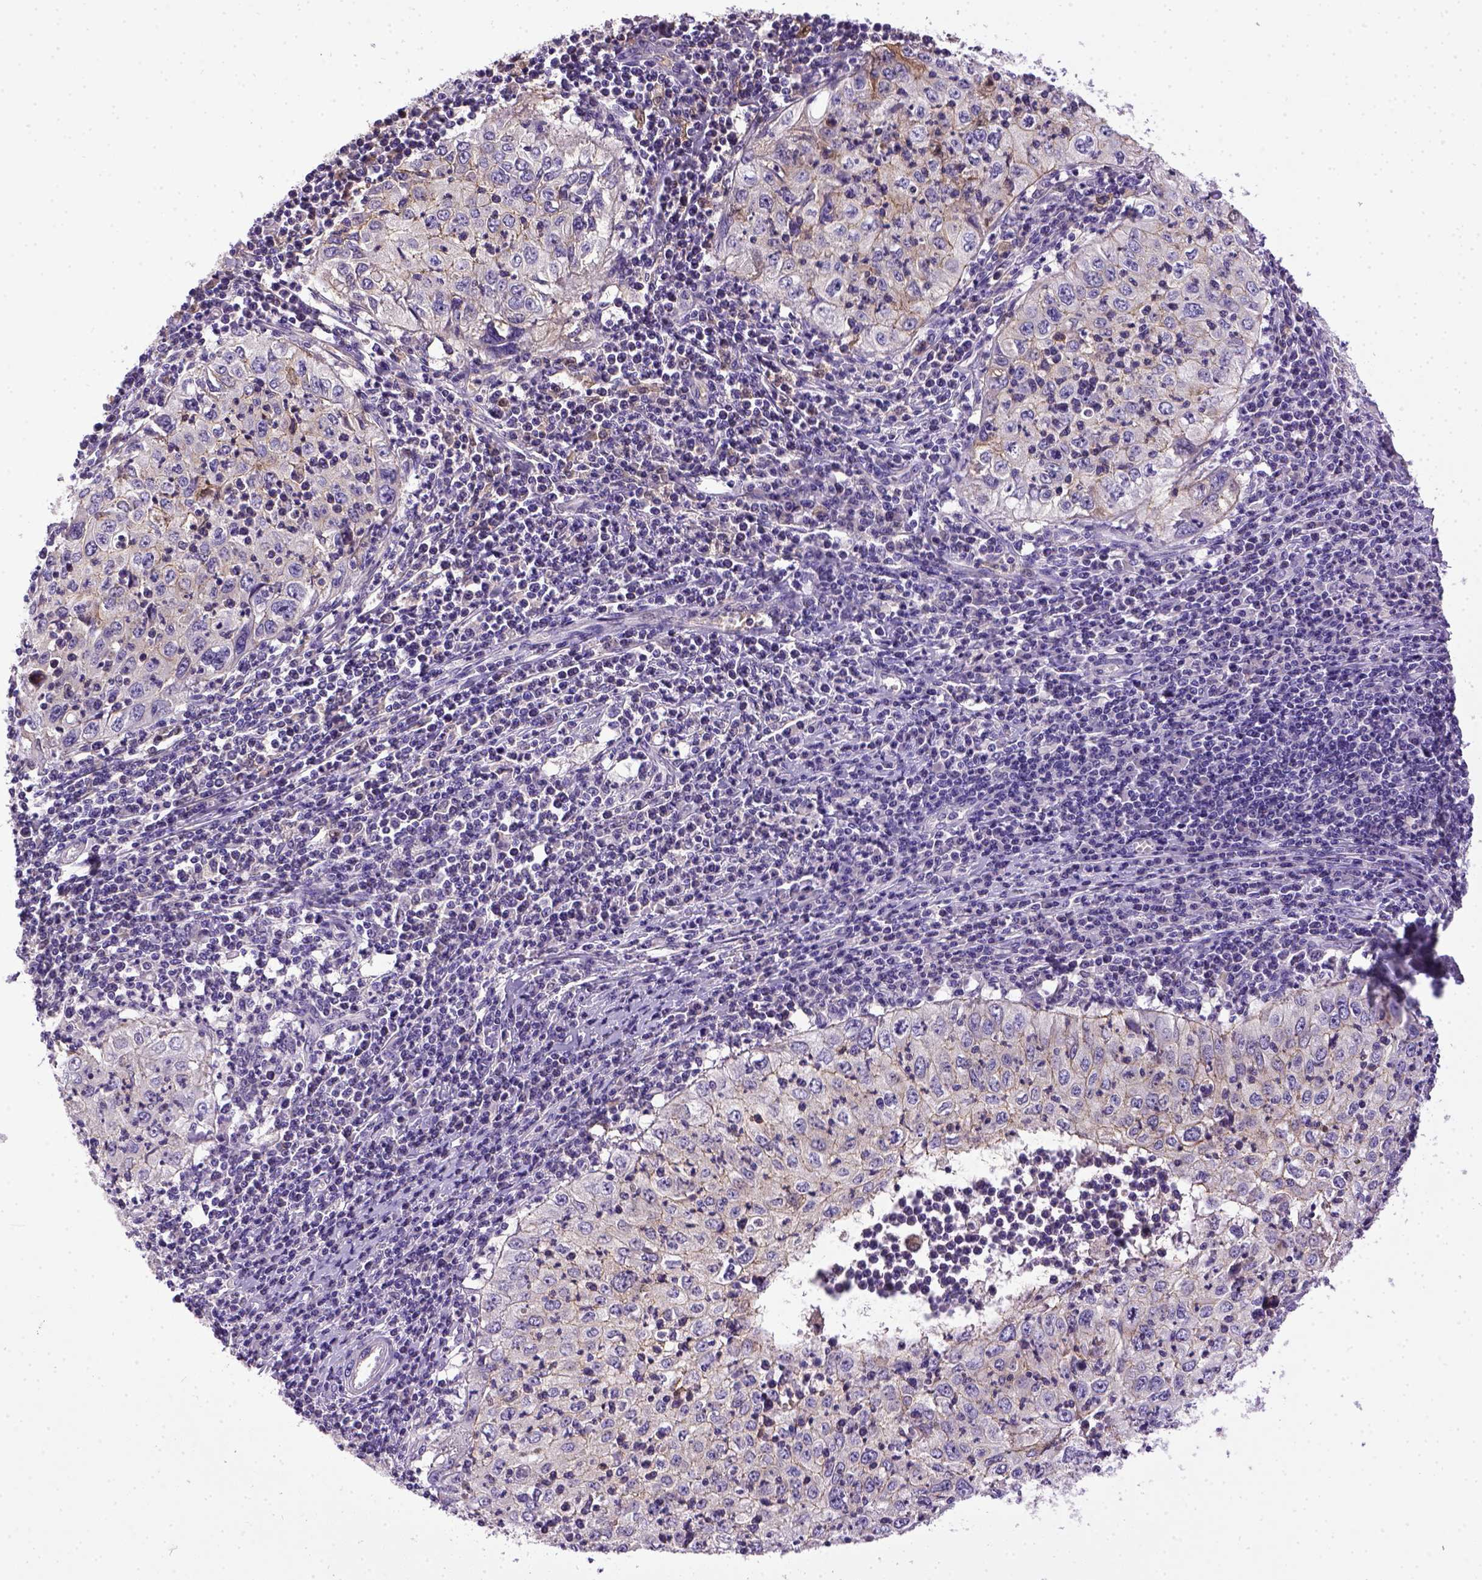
{"staining": {"intensity": "weak", "quantity": "<25%", "location": "cytoplasmic/membranous"}, "tissue": "cervical cancer", "cell_type": "Tumor cells", "image_type": "cancer", "snomed": [{"axis": "morphology", "description": "Squamous cell carcinoma, NOS"}, {"axis": "topography", "description": "Cervix"}], "caption": "IHC photomicrograph of cervical cancer stained for a protein (brown), which demonstrates no staining in tumor cells.", "gene": "CDH1", "patient": {"sex": "female", "age": 24}}